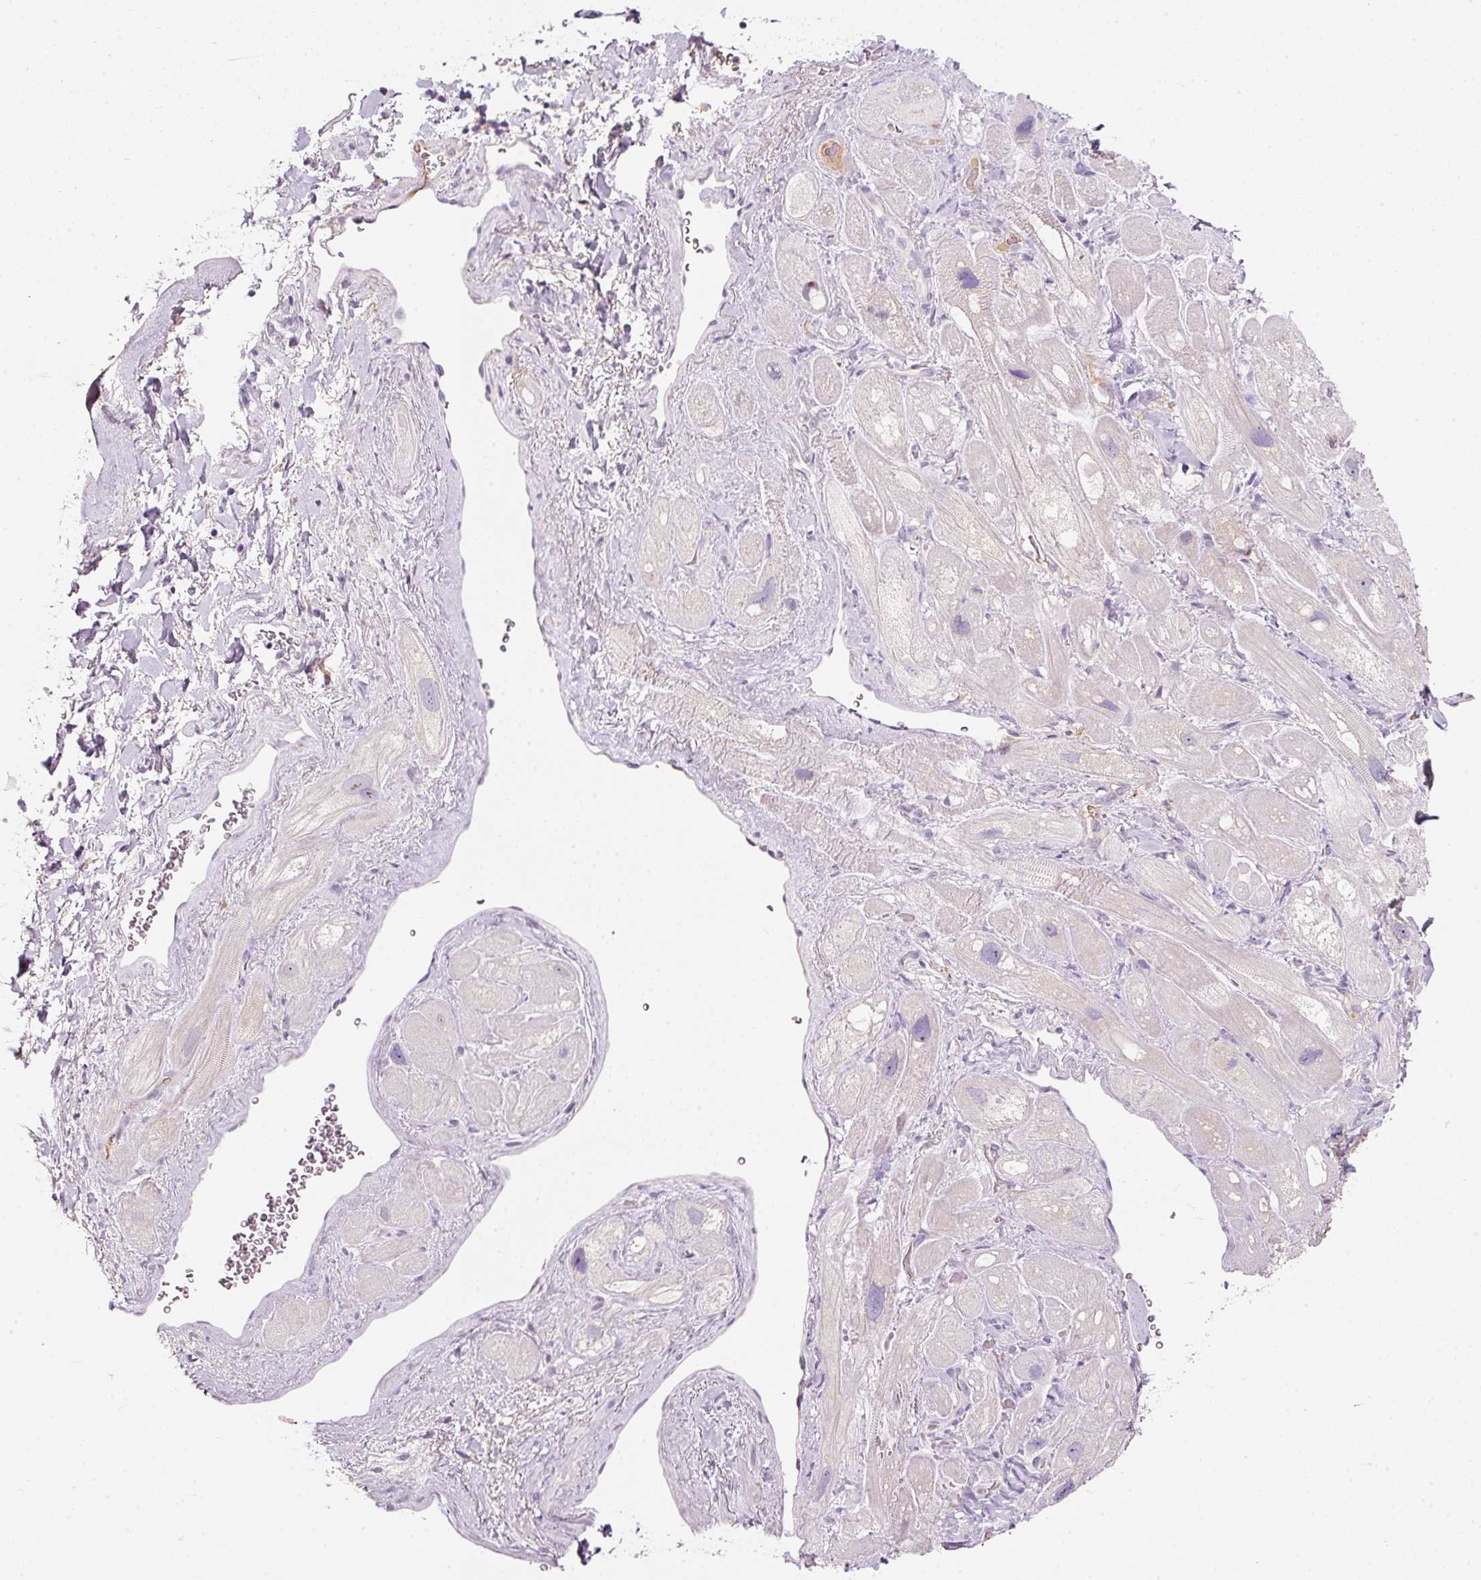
{"staining": {"intensity": "negative", "quantity": "none", "location": "none"}, "tissue": "heart muscle", "cell_type": "Cardiomyocytes", "image_type": "normal", "snomed": [{"axis": "morphology", "description": "Normal tissue, NOS"}, {"axis": "topography", "description": "Heart"}], "caption": "DAB (3,3'-diaminobenzidine) immunohistochemical staining of normal human heart muscle shows no significant positivity in cardiomyocytes. (DAB (3,3'-diaminobenzidine) immunohistochemistry visualized using brightfield microscopy, high magnification).", "gene": "TMEM37", "patient": {"sex": "male", "age": 49}}